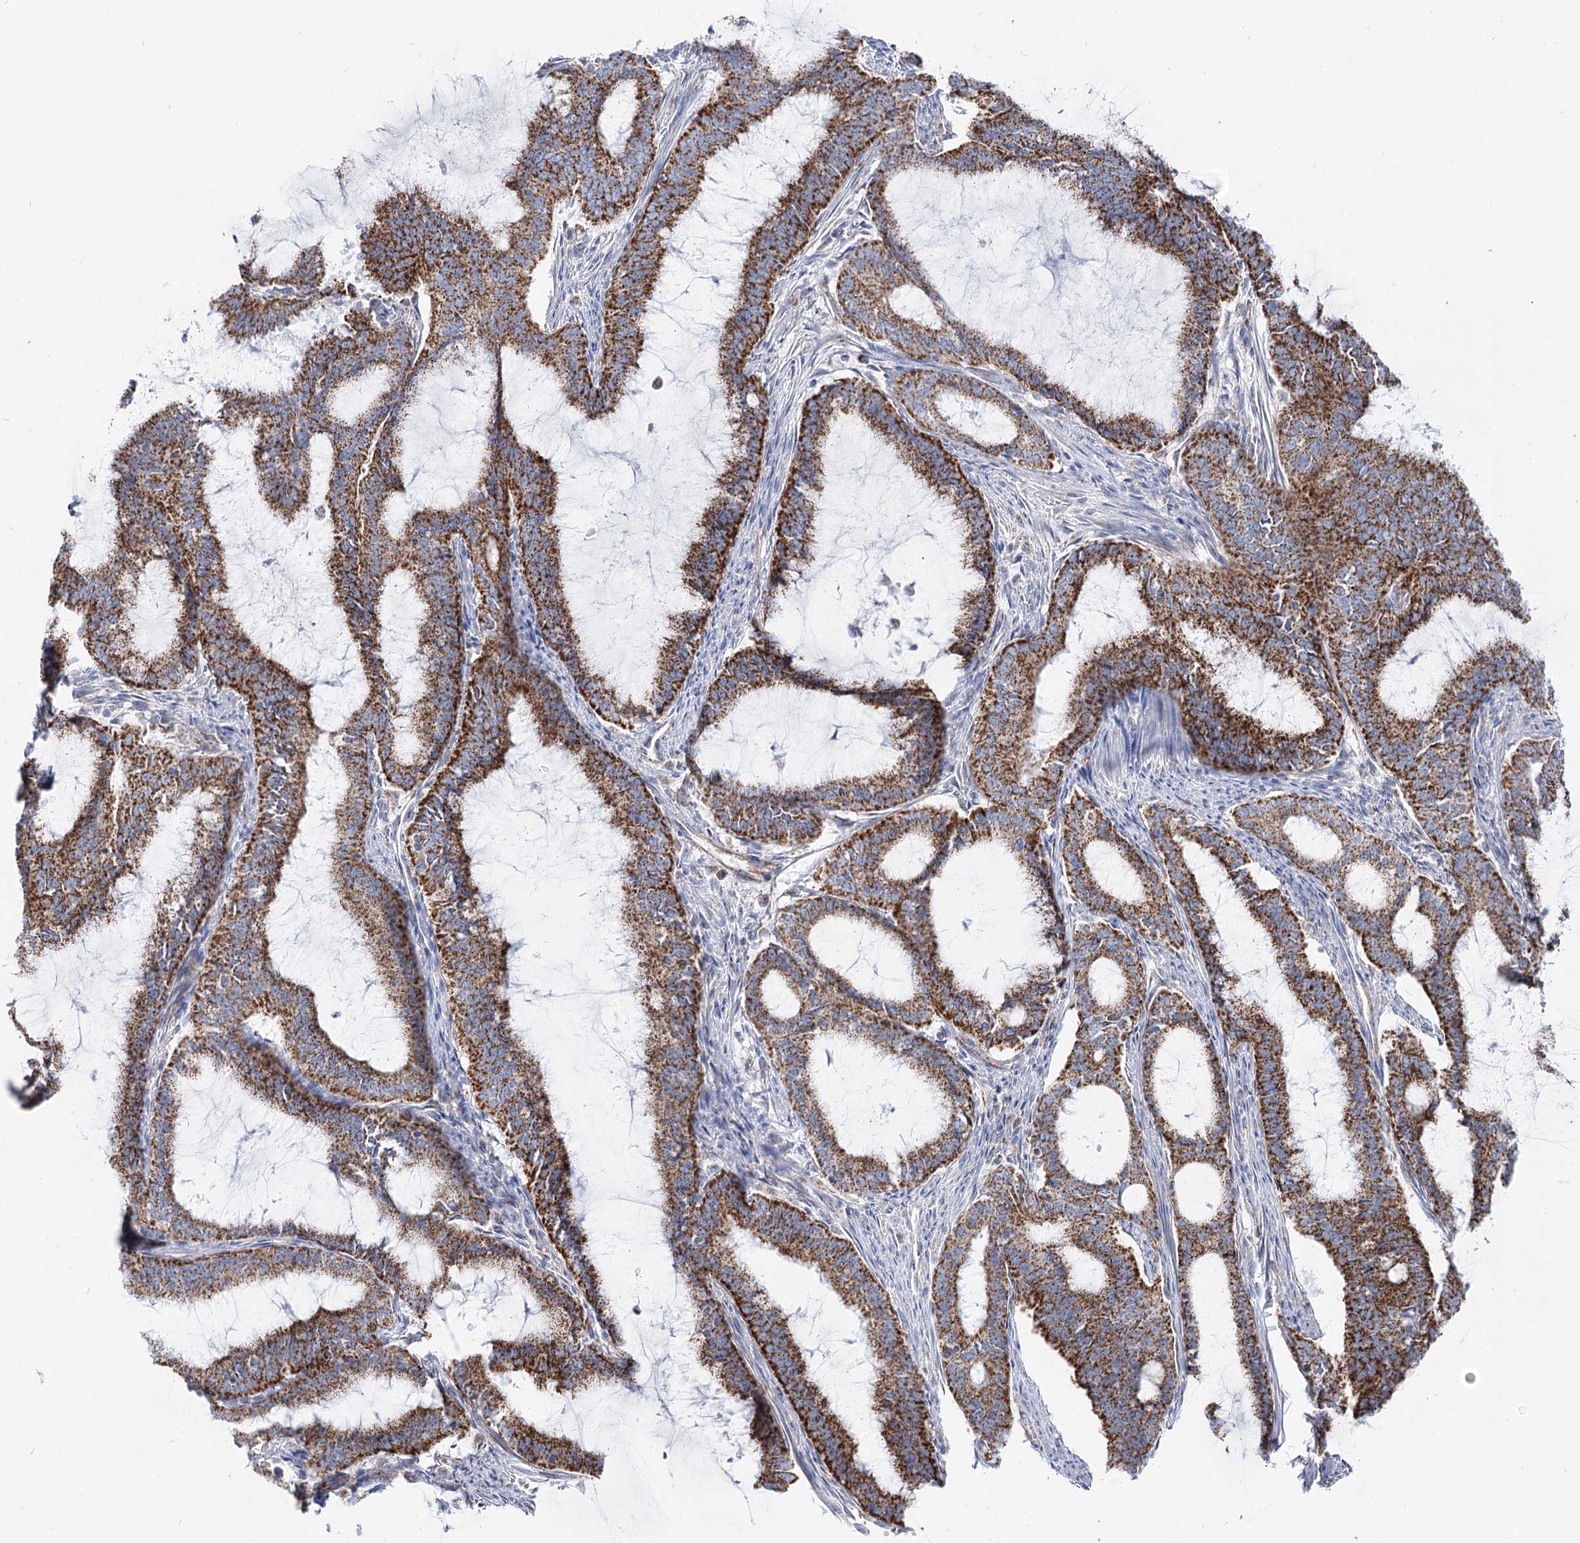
{"staining": {"intensity": "strong", "quantity": ">75%", "location": "cytoplasmic/membranous"}, "tissue": "endometrial cancer", "cell_type": "Tumor cells", "image_type": "cancer", "snomed": [{"axis": "morphology", "description": "Adenocarcinoma, NOS"}, {"axis": "topography", "description": "Endometrium"}], "caption": "A high amount of strong cytoplasmic/membranous expression is present in about >75% of tumor cells in endometrial adenocarcinoma tissue. (Stains: DAB in brown, nuclei in blue, Microscopy: brightfield microscopy at high magnification).", "gene": "MCCC2", "patient": {"sex": "female", "age": 51}}